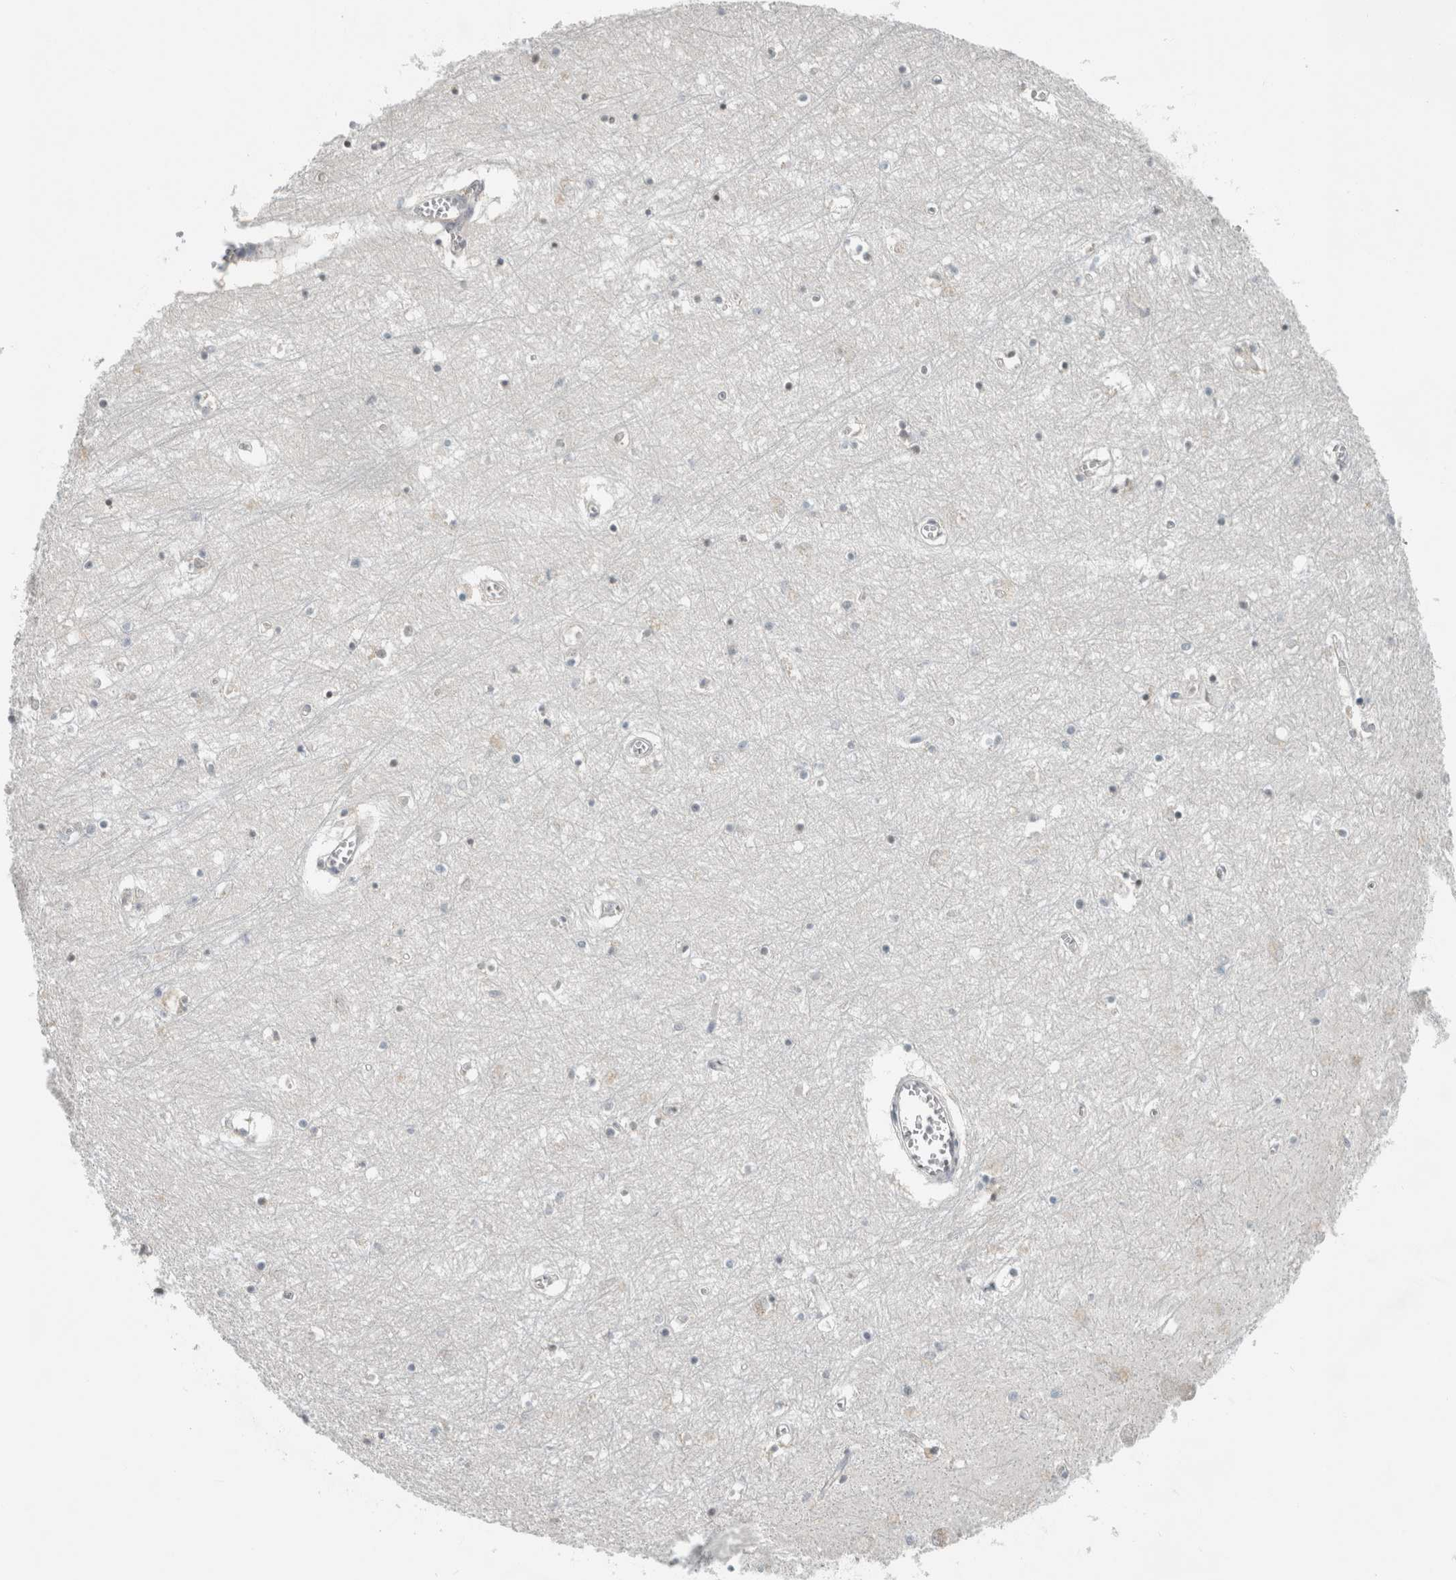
{"staining": {"intensity": "negative", "quantity": "none", "location": "none"}, "tissue": "hippocampus", "cell_type": "Glial cells", "image_type": "normal", "snomed": [{"axis": "morphology", "description": "Normal tissue, NOS"}, {"axis": "topography", "description": "Hippocampus"}], "caption": "This photomicrograph is of normal hippocampus stained with IHC to label a protein in brown with the nuclei are counter-stained blue. There is no expression in glial cells.", "gene": "TRIT1", "patient": {"sex": "male", "age": 70}}